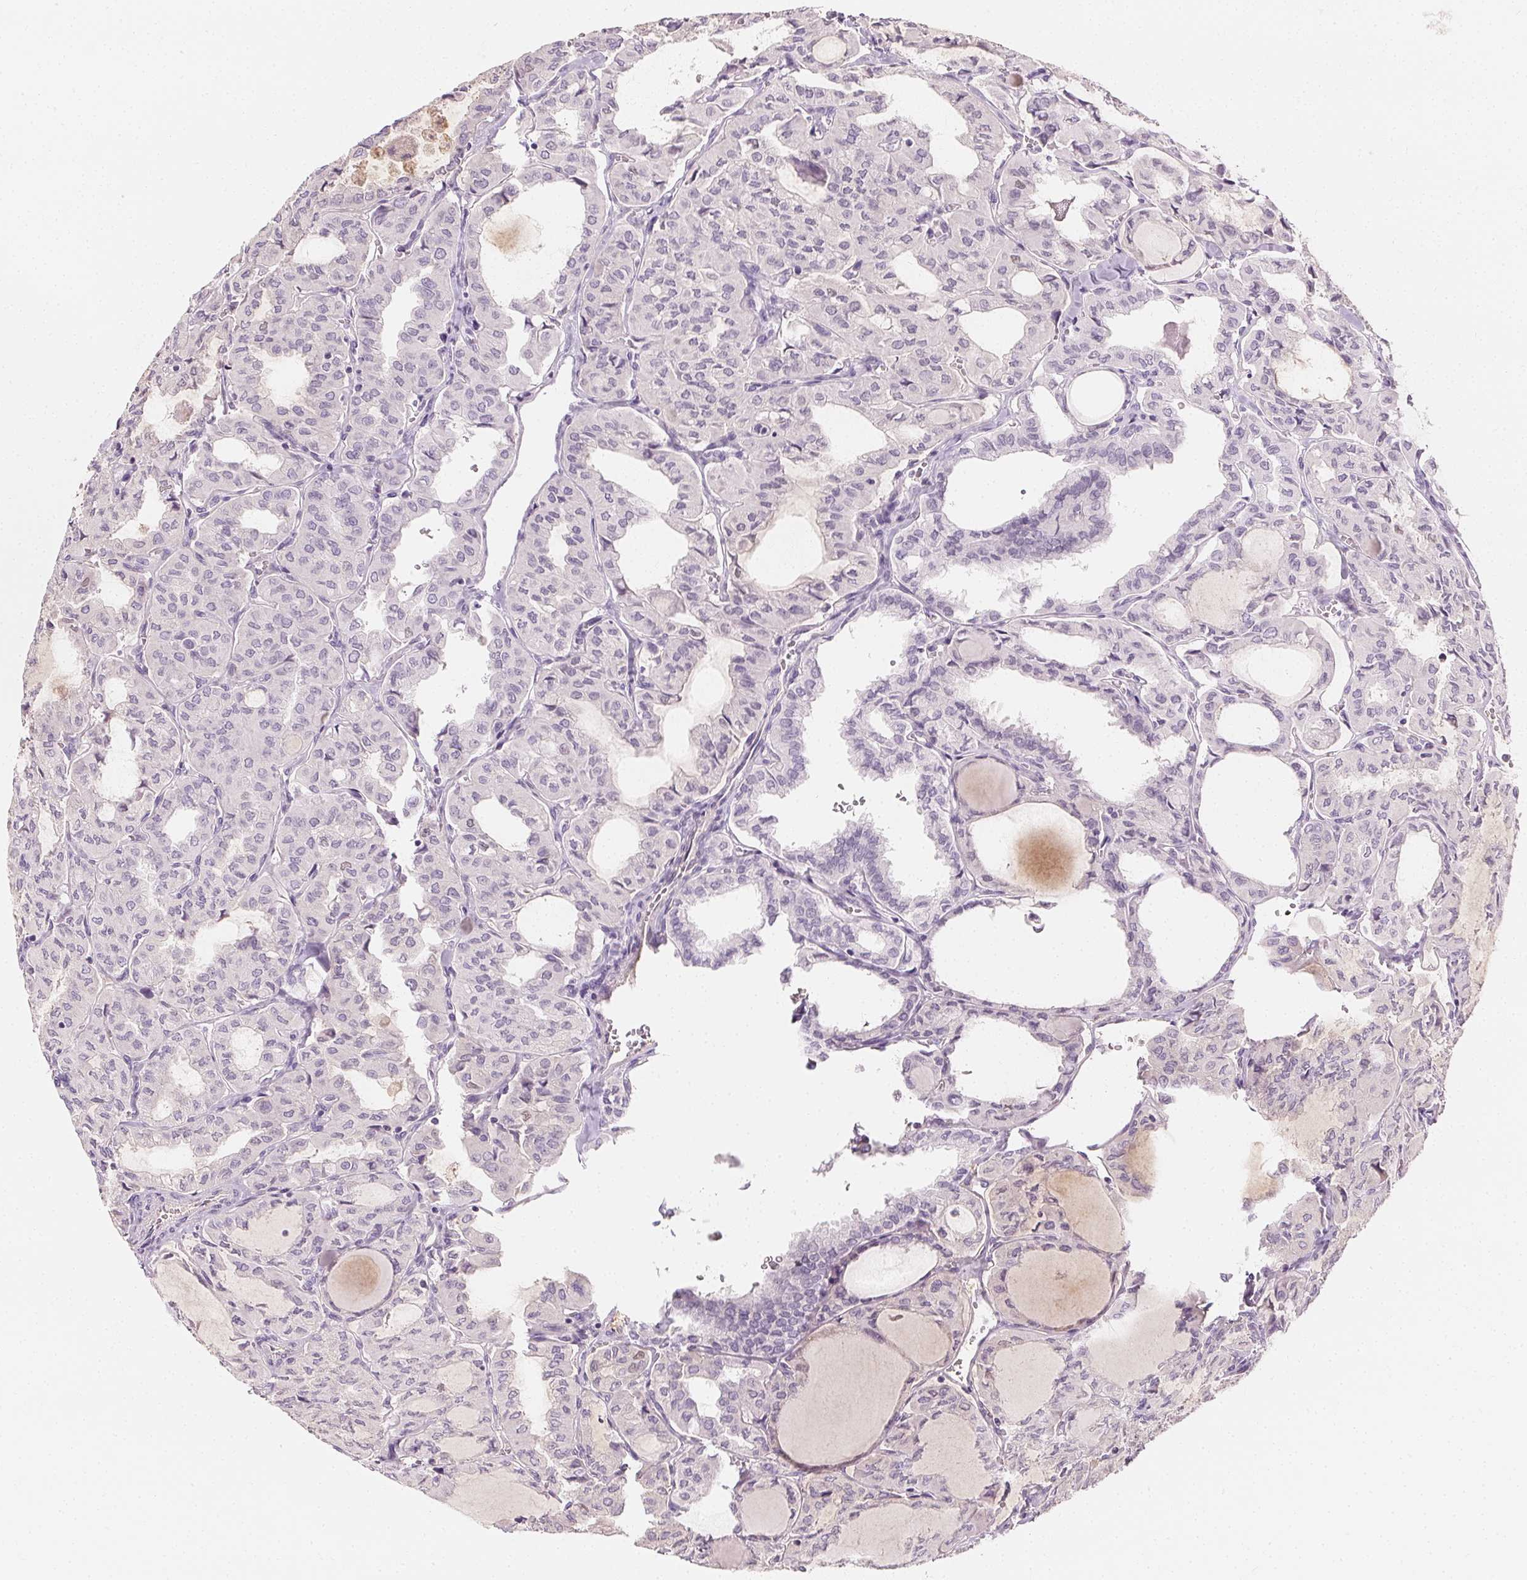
{"staining": {"intensity": "negative", "quantity": "none", "location": "none"}, "tissue": "thyroid cancer", "cell_type": "Tumor cells", "image_type": "cancer", "snomed": [{"axis": "morphology", "description": "Papillary adenocarcinoma, NOS"}, {"axis": "topography", "description": "Thyroid gland"}], "caption": "Tumor cells are negative for brown protein staining in papillary adenocarcinoma (thyroid). (Brightfield microscopy of DAB immunohistochemistry at high magnification).", "gene": "AFM", "patient": {"sex": "male", "age": 20}}